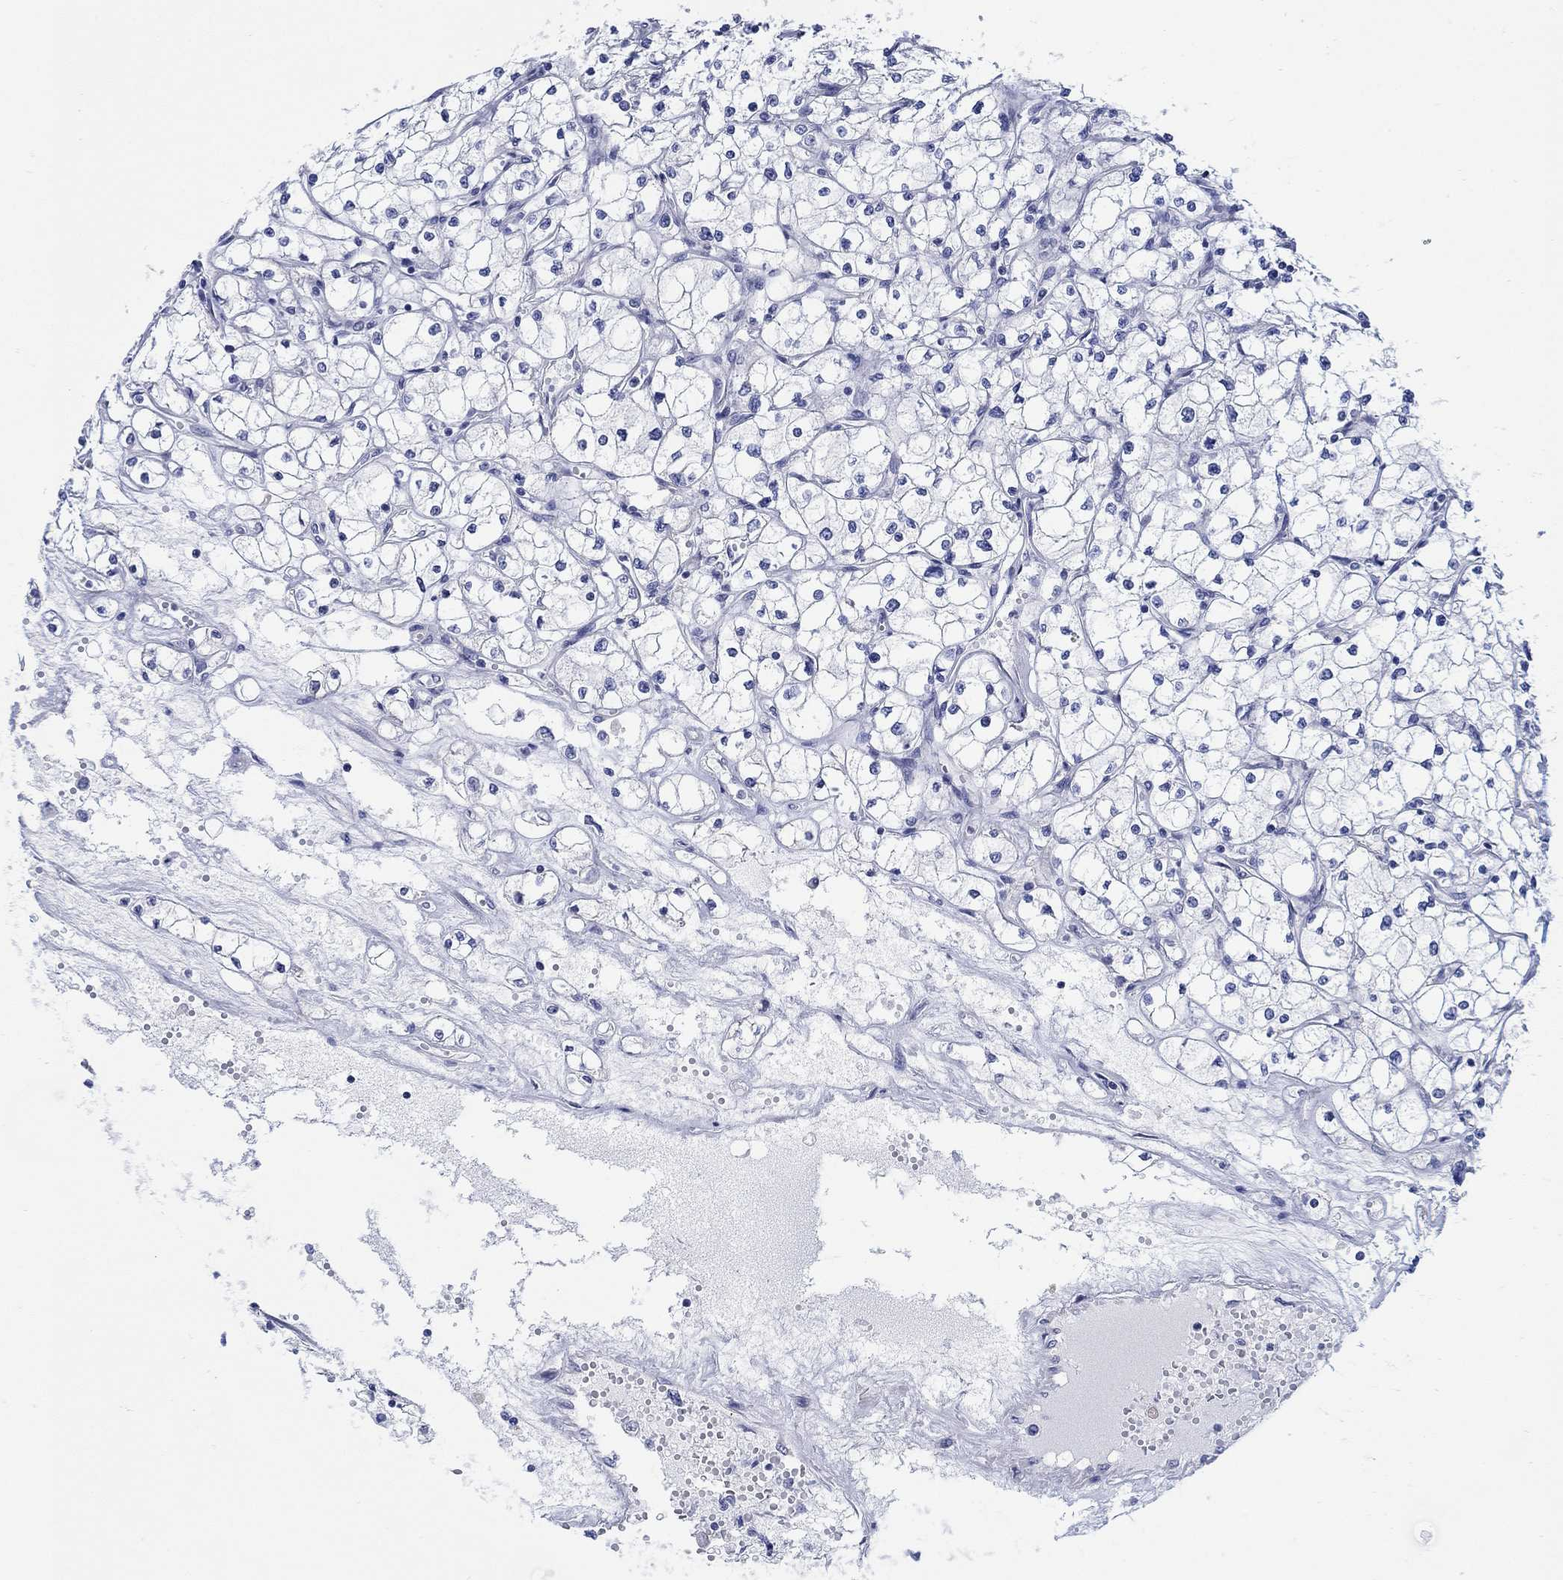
{"staining": {"intensity": "negative", "quantity": "none", "location": "none"}, "tissue": "renal cancer", "cell_type": "Tumor cells", "image_type": "cancer", "snomed": [{"axis": "morphology", "description": "Adenocarcinoma, NOS"}, {"axis": "topography", "description": "Kidney"}], "caption": "Histopathology image shows no protein positivity in tumor cells of renal cancer tissue.", "gene": "KRT222", "patient": {"sex": "male", "age": 67}}